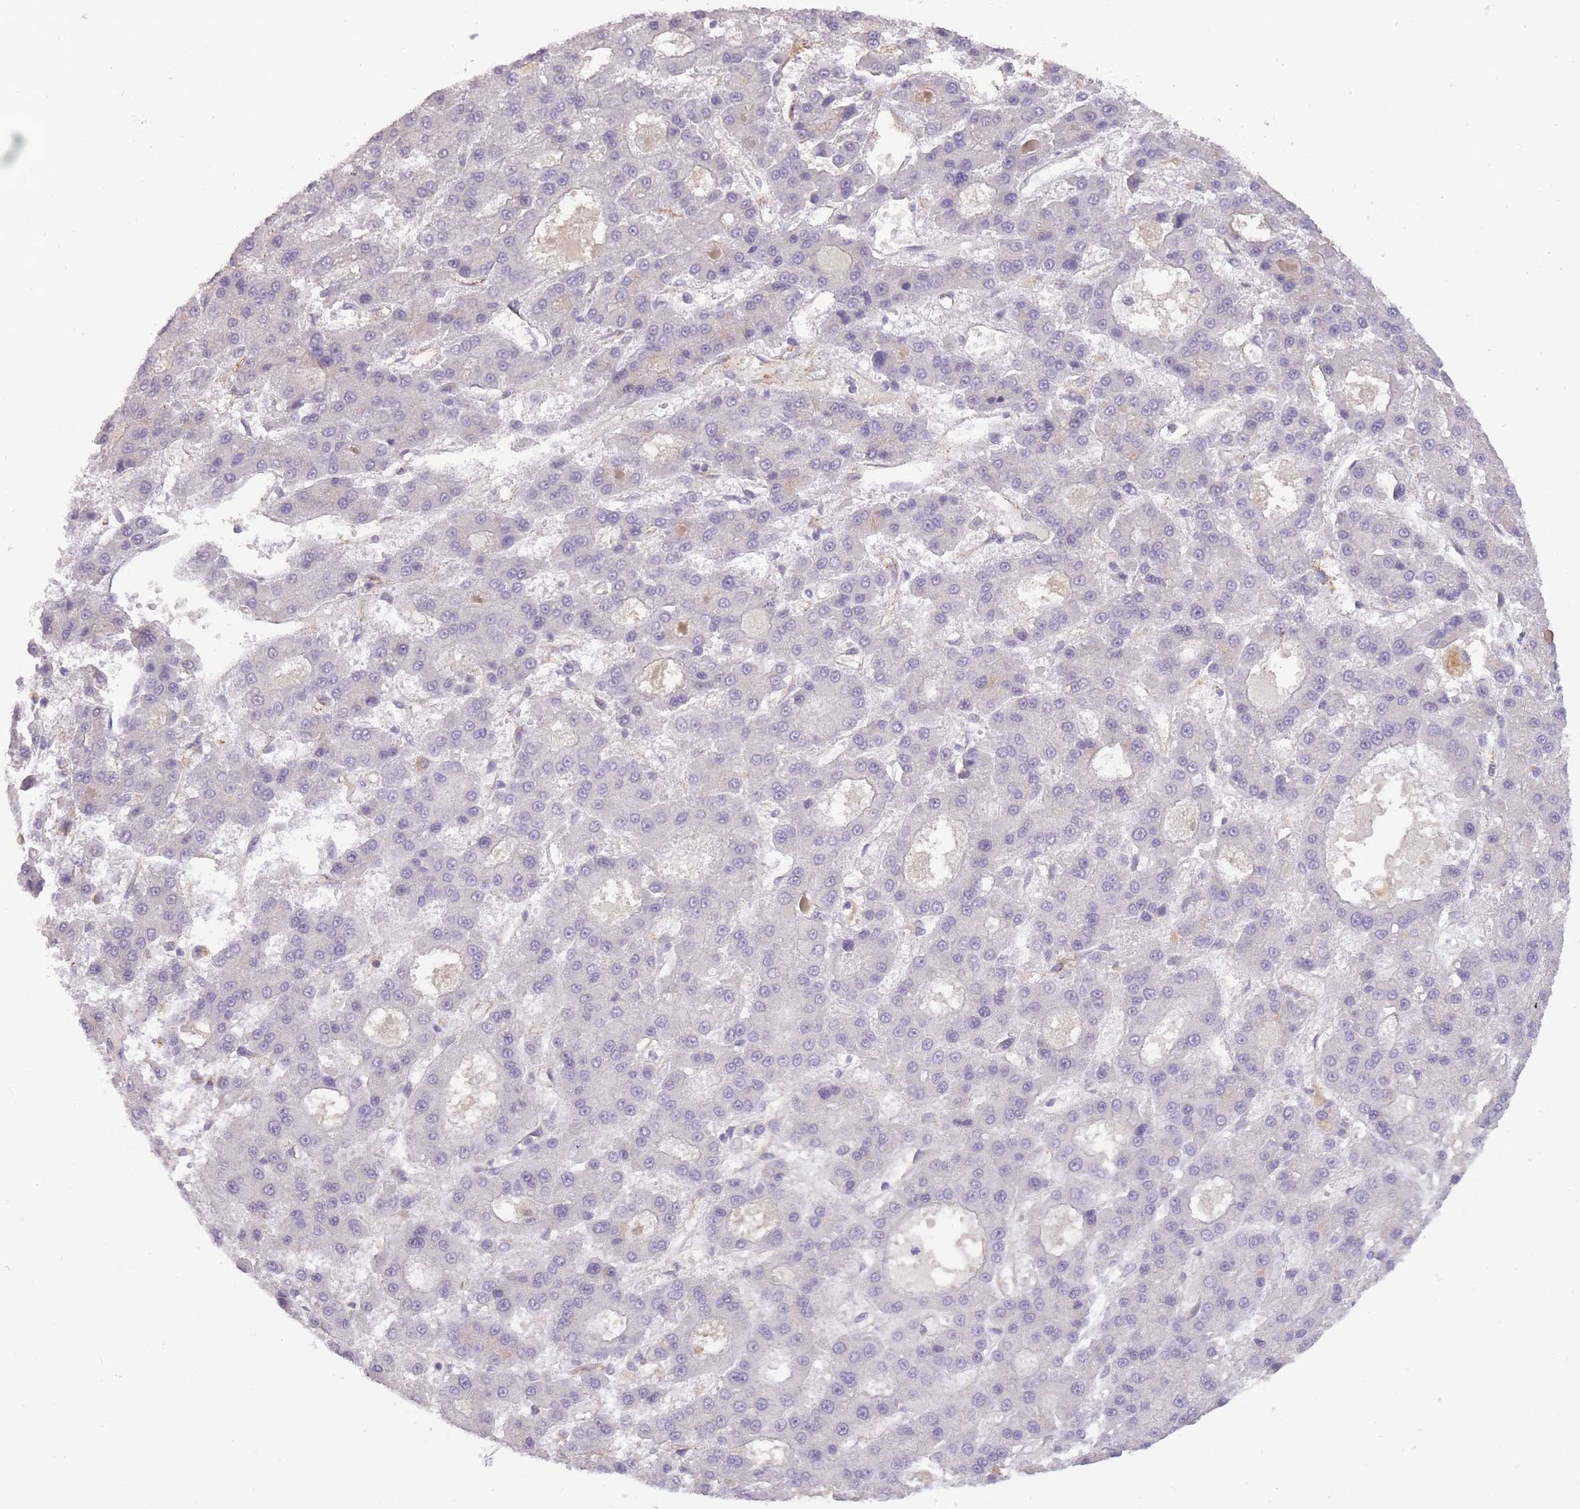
{"staining": {"intensity": "negative", "quantity": "none", "location": "none"}, "tissue": "liver cancer", "cell_type": "Tumor cells", "image_type": "cancer", "snomed": [{"axis": "morphology", "description": "Carcinoma, Hepatocellular, NOS"}, {"axis": "topography", "description": "Liver"}], "caption": "The immunohistochemistry micrograph has no significant positivity in tumor cells of liver cancer tissue.", "gene": "SLC8A2", "patient": {"sex": "male", "age": 70}}